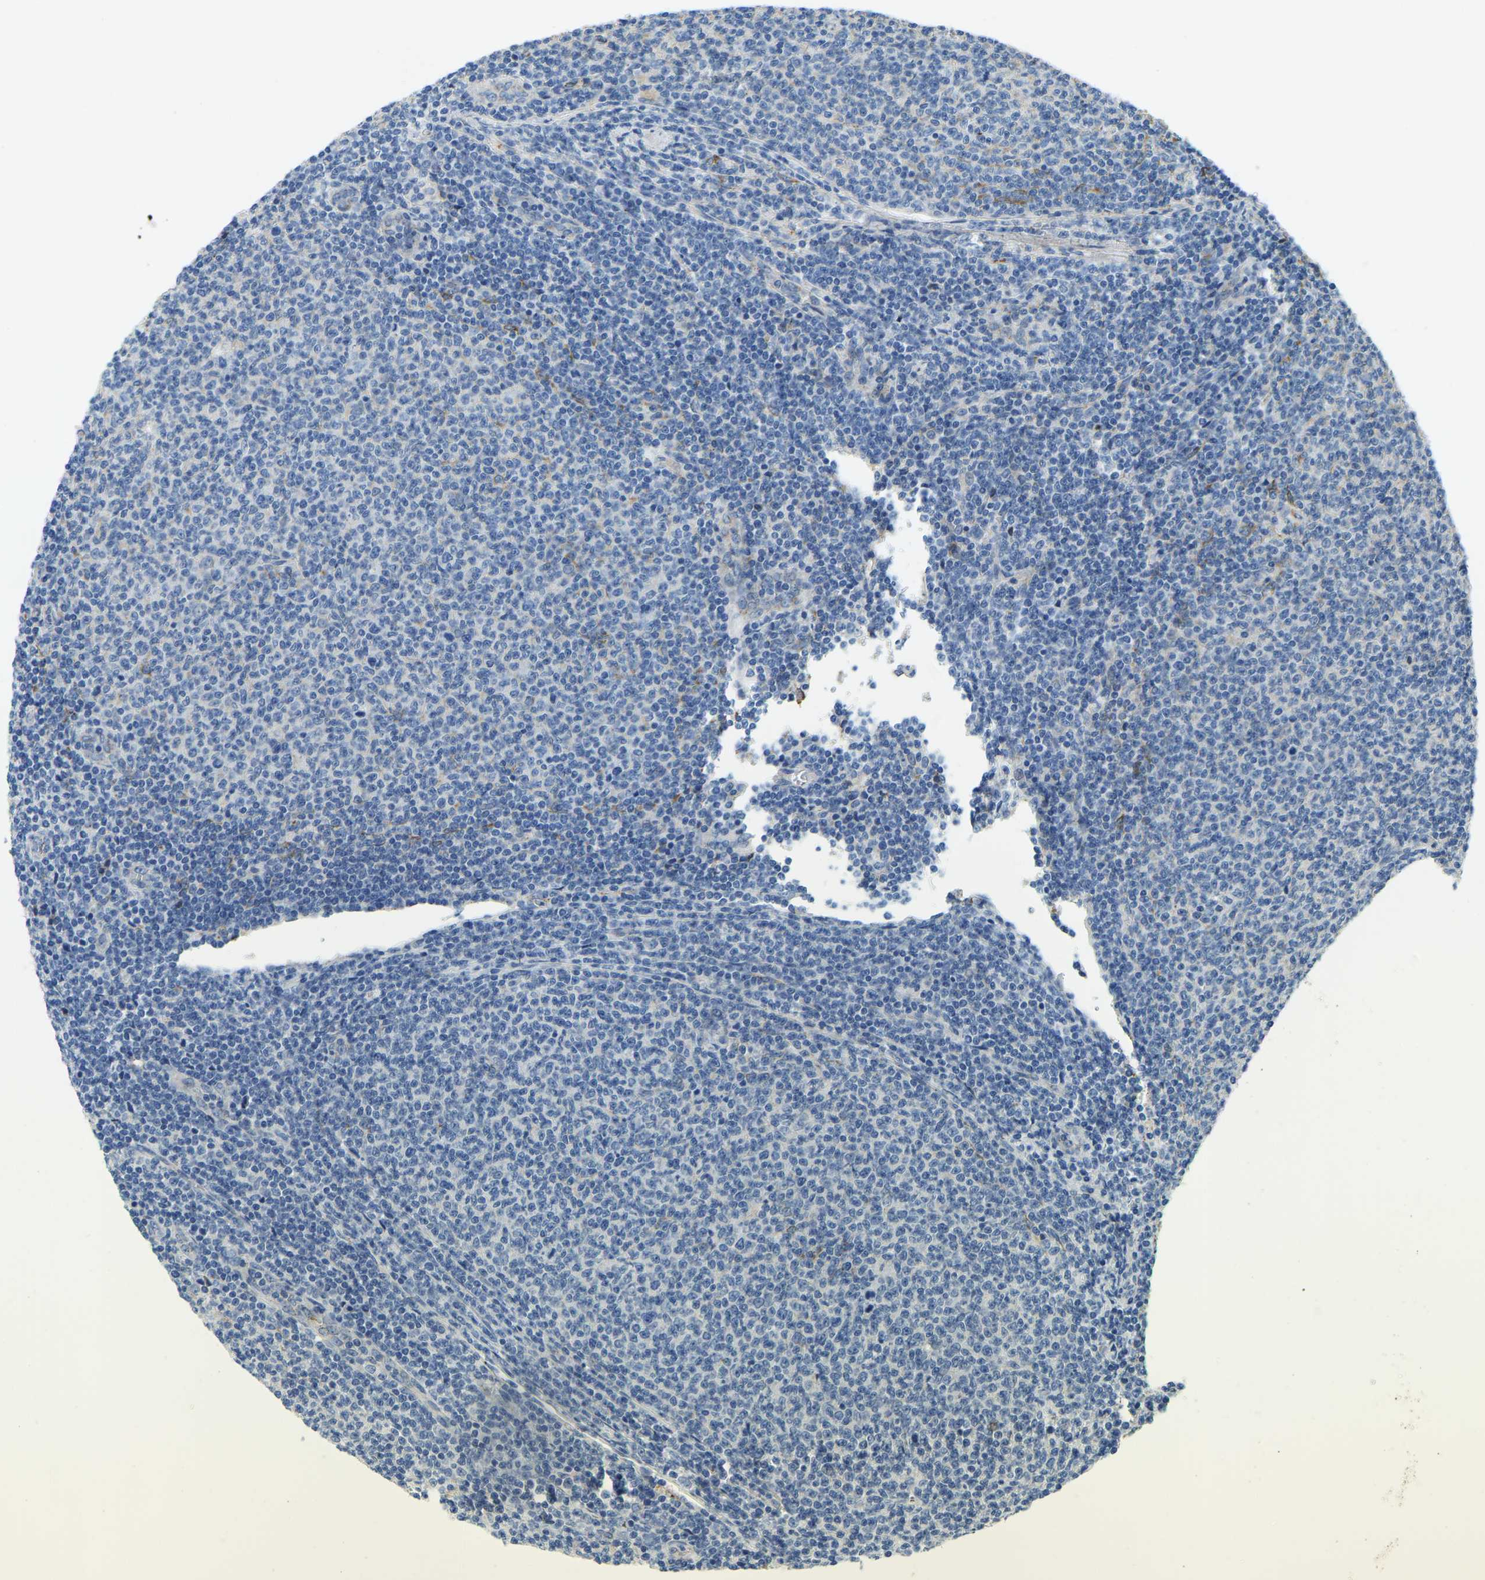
{"staining": {"intensity": "negative", "quantity": "none", "location": "none"}, "tissue": "lymphoma", "cell_type": "Tumor cells", "image_type": "cancer", "snomed": [{"axis": "morphology", "description": "Malignant lymphoma, non-Hodgkin's type, Low grade"}, {"axis": "topography", "description": "Lymph node"}], "caption": "Immunohistochemical staining of lymphoma reveals no significant staining in tumor cells. (Stains: DAB (3,3'-diaminobenzidine) IHC with hematoxylin counter stain, Microscopy: brightfield microscopy at high magnification).", "gene": "THBS4", "patient": {"sex": "male", "age": 66}}